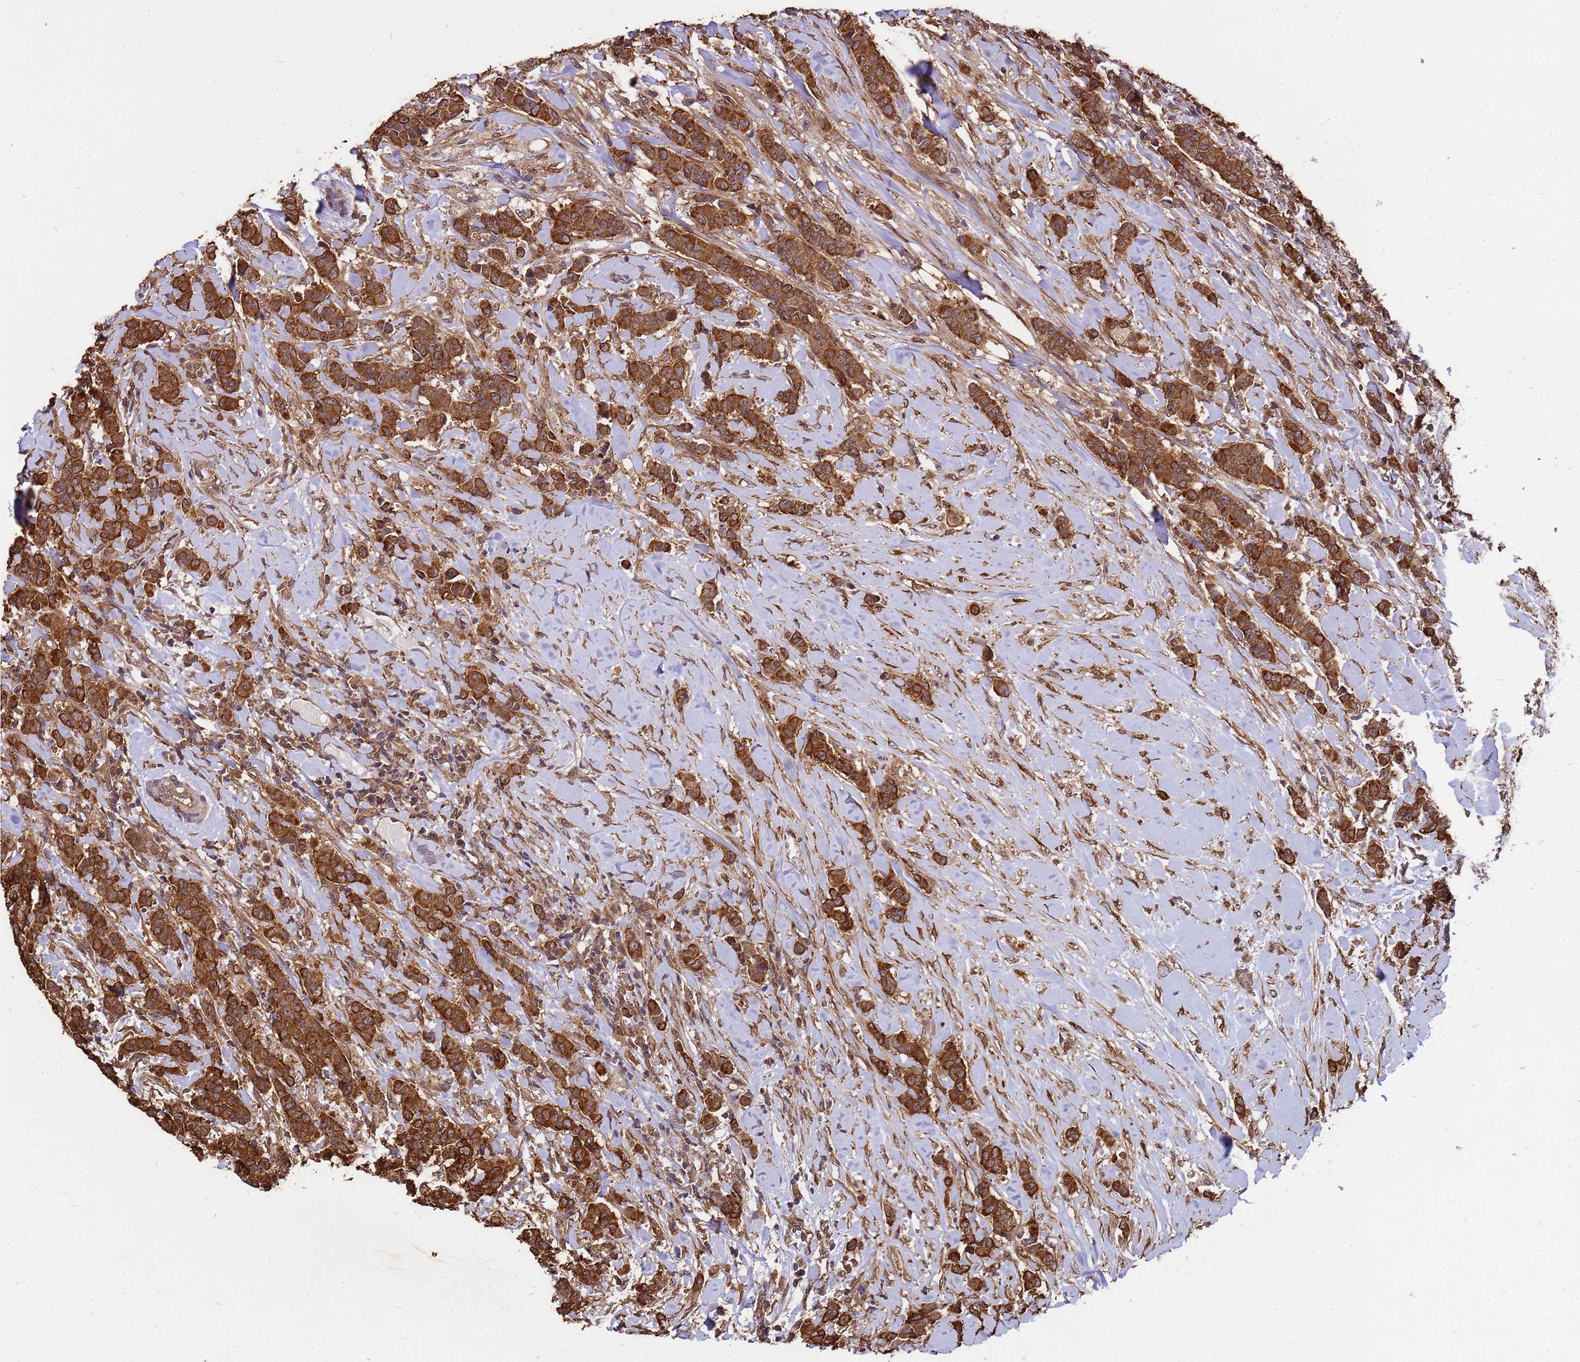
{"staining": {"intensity": "strong", "quantity": ">75%", "location": "cytoplasmic/membranous"}, "tissue": "breast cancer", "cell_type": "Tumor cells", "image_type": "cancer", "snomed": [{"axis": "morphology", "description": "Duct carcinoma"}, {"axis": "topography", "description": "Breast"}], "caption": "Human breast intraductal carcinoma stained with a brown dye reveals strong cytoplasmic/membranous positive staining in about >75% of tumor cells.", "gene": "ZNF618", "patient": {"sex": "female", "age": 40}}